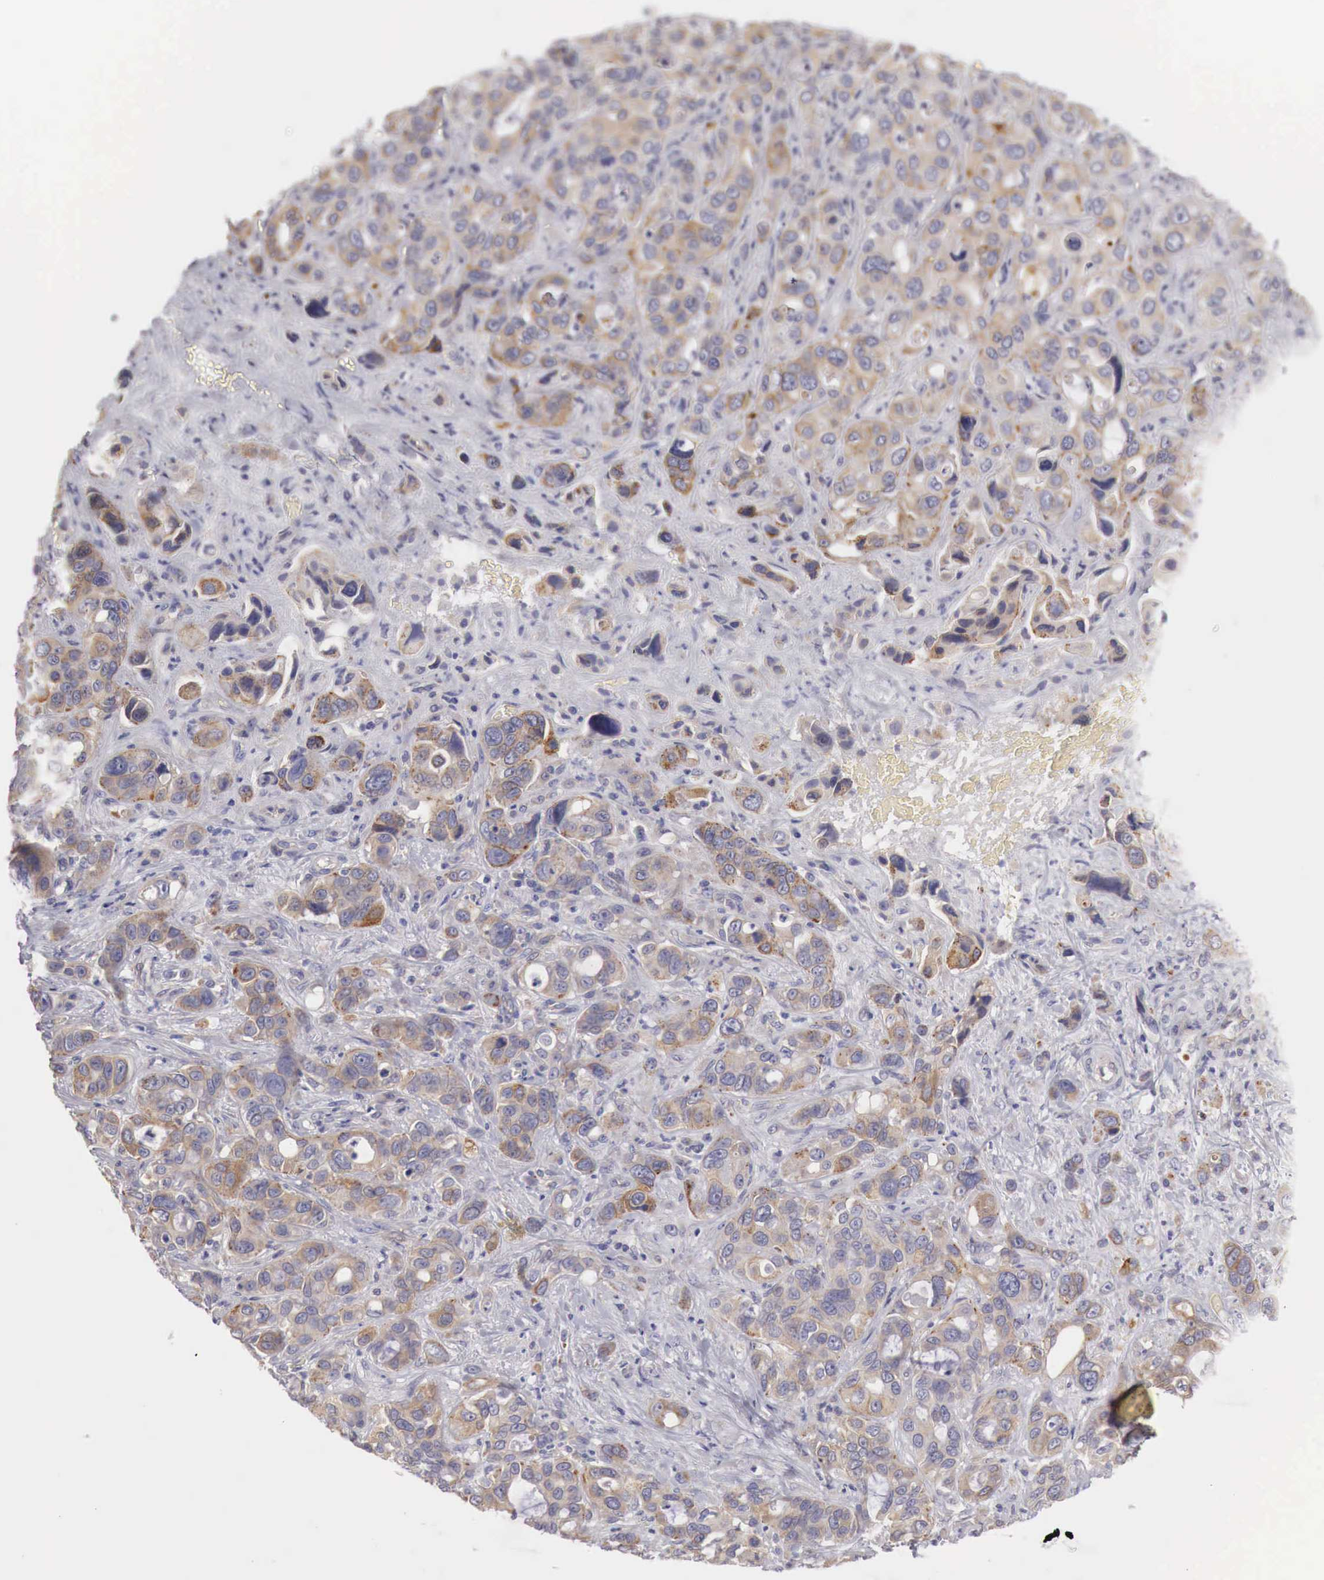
{"staining": {"intensity": "moderate", "quantity": ">75%", "location": "cytoplasmic/membranous"}, "tissue": "liver cancer", "cell_type": "Tumor cells", "image_type": "cancer", "snomed": [{"axis": "morphology", "description": "Cholangiocarcinoma"}, {"axis": "topography", "description": "Liver"}], "caption": "IHC of cholangiocarcinoma (liver) demonstrates medium levels of moderate cytoplasmic/membranous positivity in about >75% of tumor cells.", "gene": "NSDHL", "patient": {"sex": "female", "age": 79}}